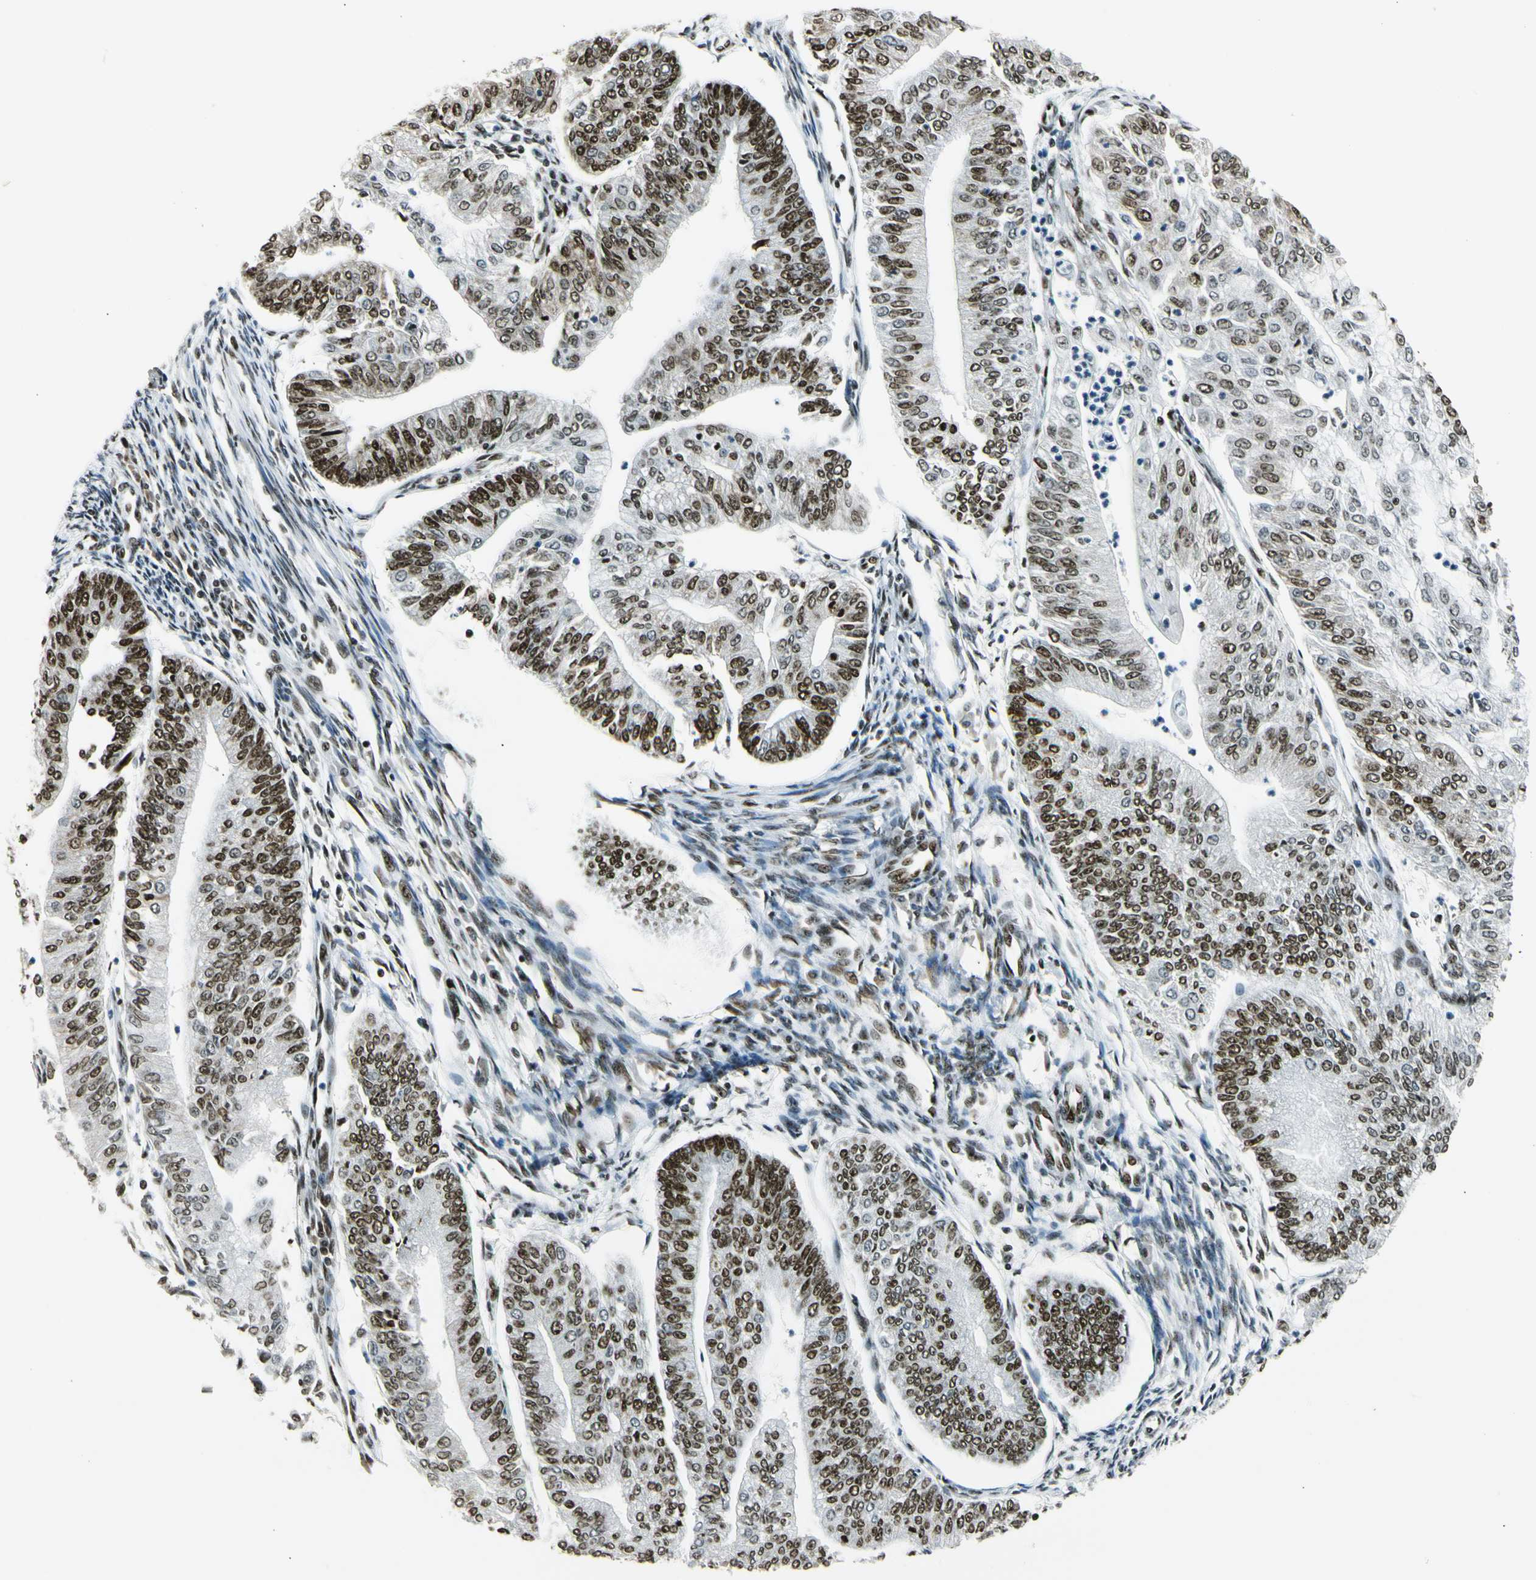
{"staining": {"intensity": "strong", "quantity": ">75%", "location": "nuclear"}, "tissue": "endometrial cancer", "cell_type": "Tumor cells", "image_type": "cancer", "snomed": [{"axis": "morphology", "description": "Adenocarcinoma, NOS"}, {"axis": "topography", "description": "Endometrium"}], "caption": "Endometrial cancer was stained to show a protein in brown. There is high levels of strong nuclear positivity in about >75% of tumor cells.", "gene": "UBTF", "patient": {"sex": "female", "age": 59}}